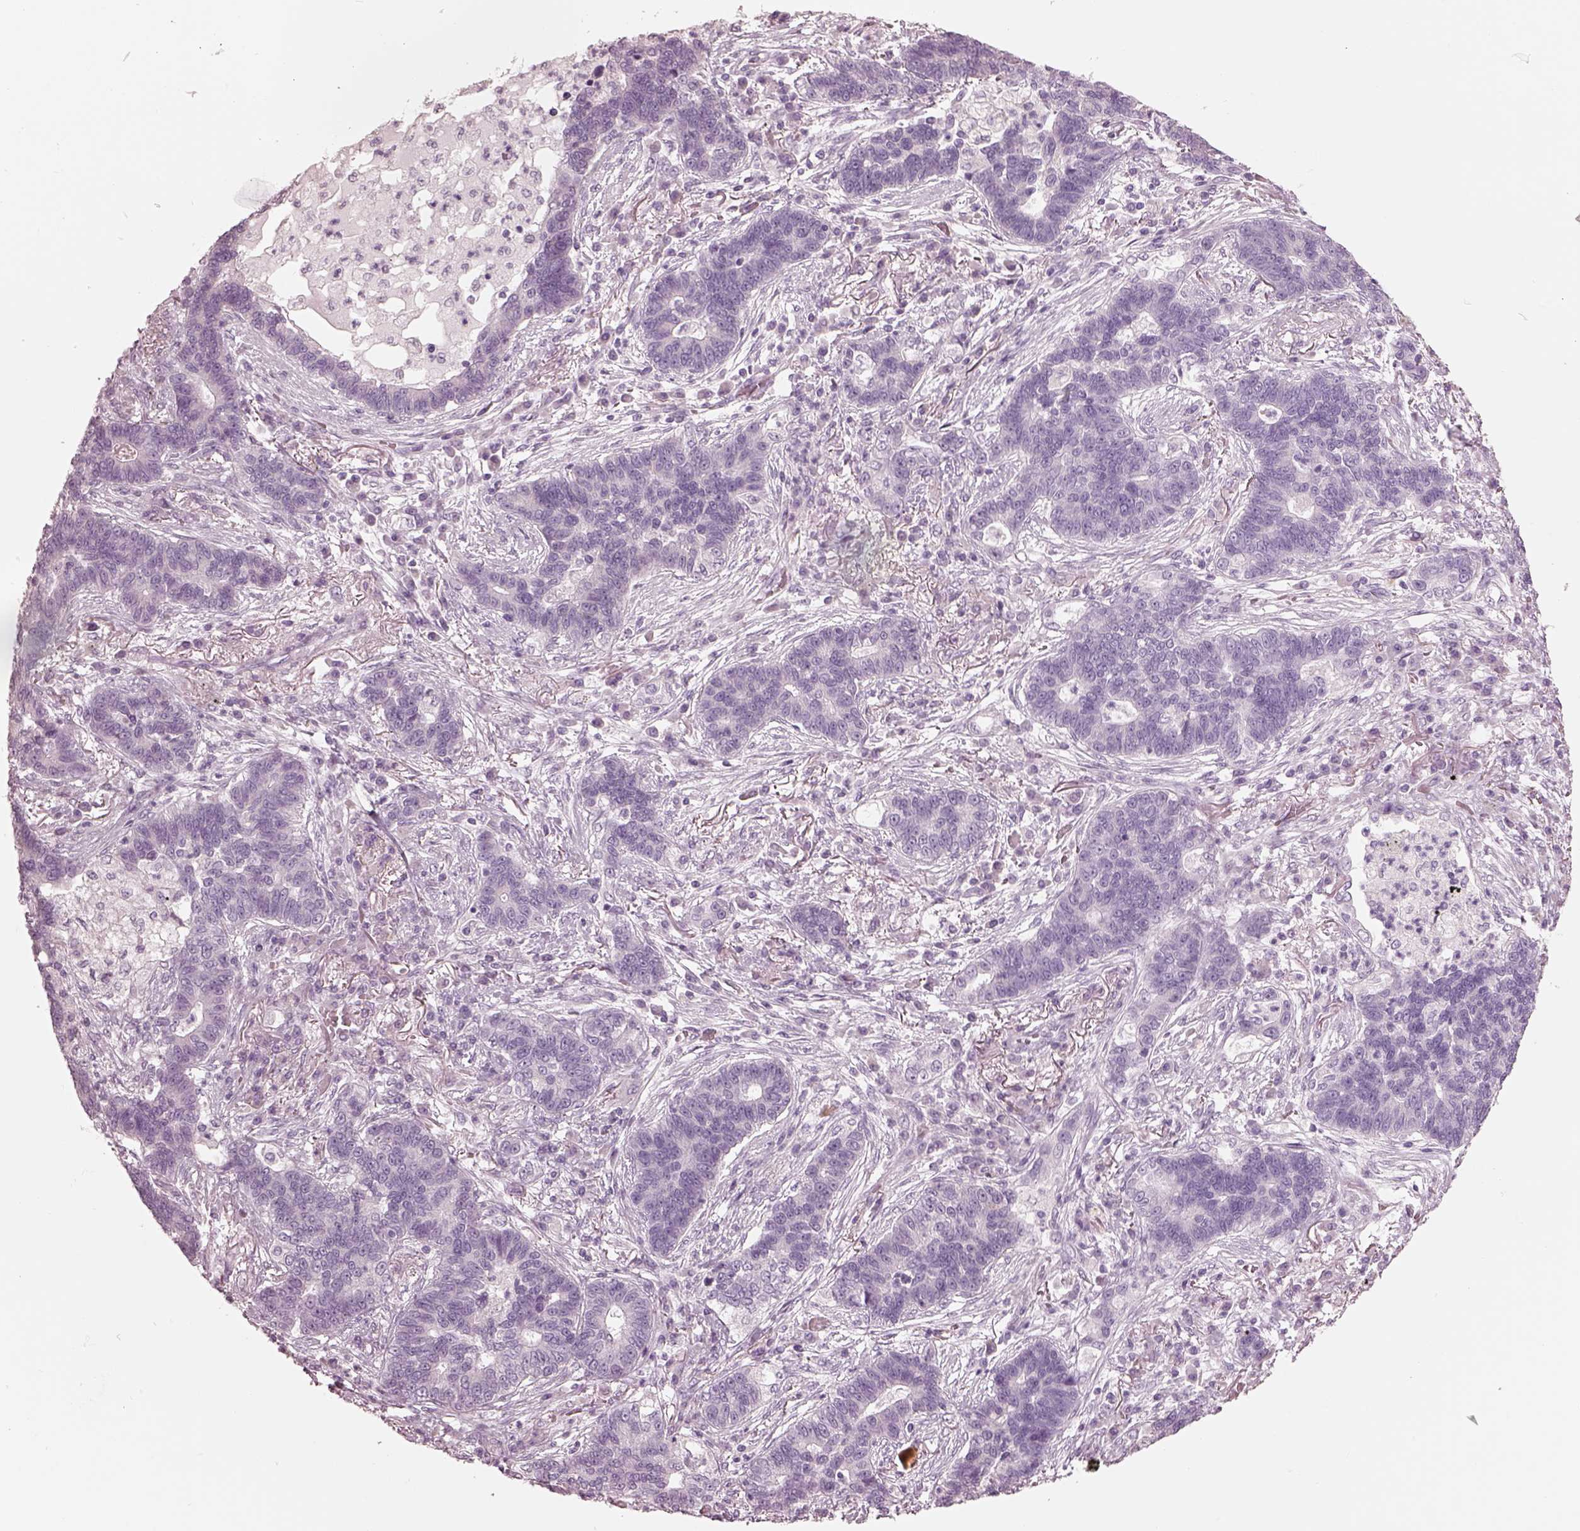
{"staining": {"intensity": "negative", "quantity": "none", "location": "none"}, "tissue": "lung cancer", "cell_type": "Tumor cells", "image_type": "cancer", "snomed": [{"axis": "morphology", "description": "Adenocarcinoma, NOS"}, {"axis": "topography", "description": "Lung"}], "caption": "Immunohistochemistry (IHC) micrograph of human lung cancer stained for a protein (brown), which displays no positivity in tumor cells.", "gene": "KRTAP24-1", "patient": {"sex": "female", "age": 57}}